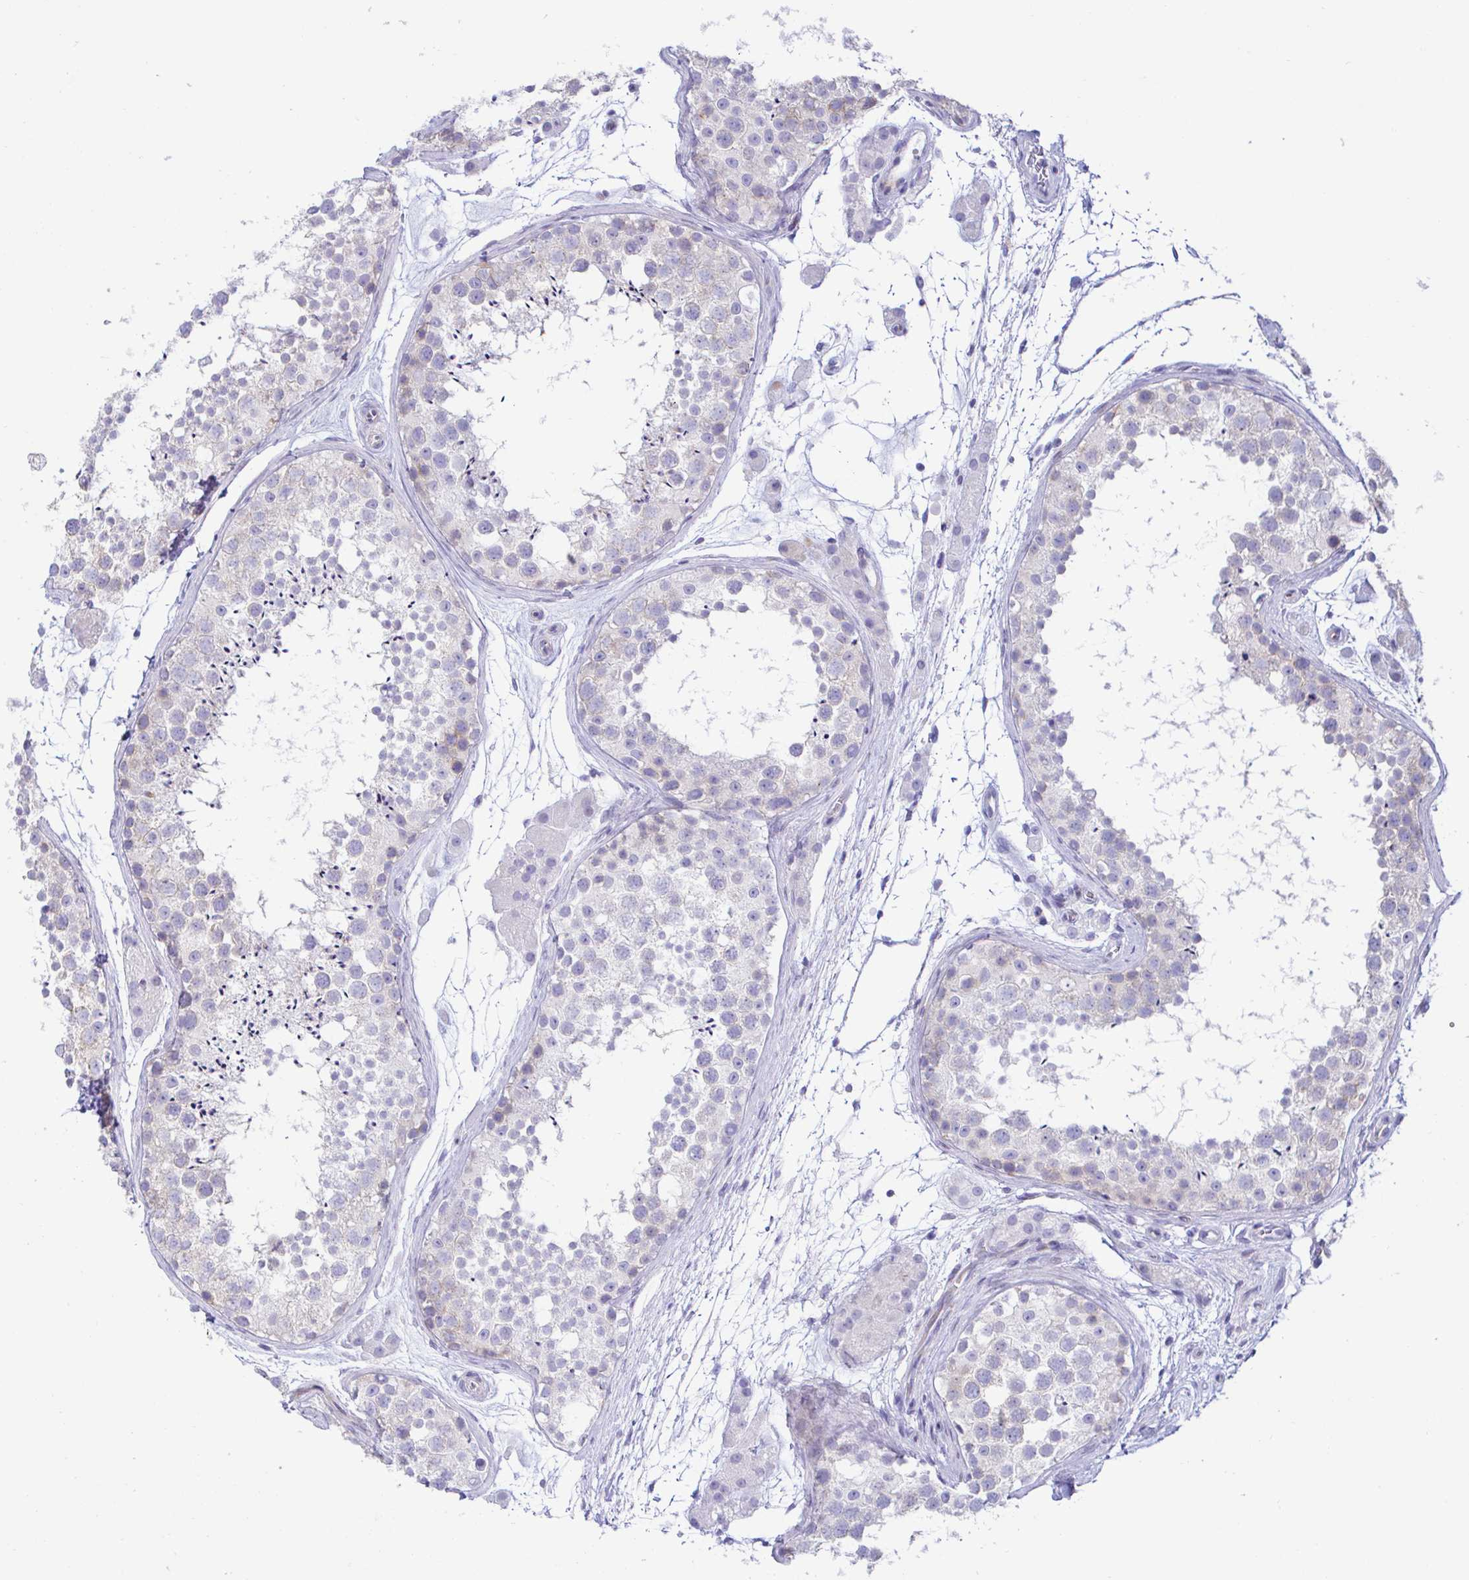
{"staining": {"intensity": "weak", "quantity": "<25%", "location": "cytoplasmic/membranous"}, "tissue": "testis", "cell_type": "Cells in seminiferous ducts", "image_type": "normal", "snomed": [{"axis": "morphology", "description": "Normal tissue, NOS"}, {"axis": "topography", "description": "Testis"}], "caption": "IHC of benign testis demonstrates no expression in cells in seminiferous ducts. The staining was performed using DAB to visualize the protein expression in brown, while the nuclei were stained in blue with hematoxylin (Magnification: 20x).", "gene": "PINLYP", "patient": {"sex": "male", "age": 41}}